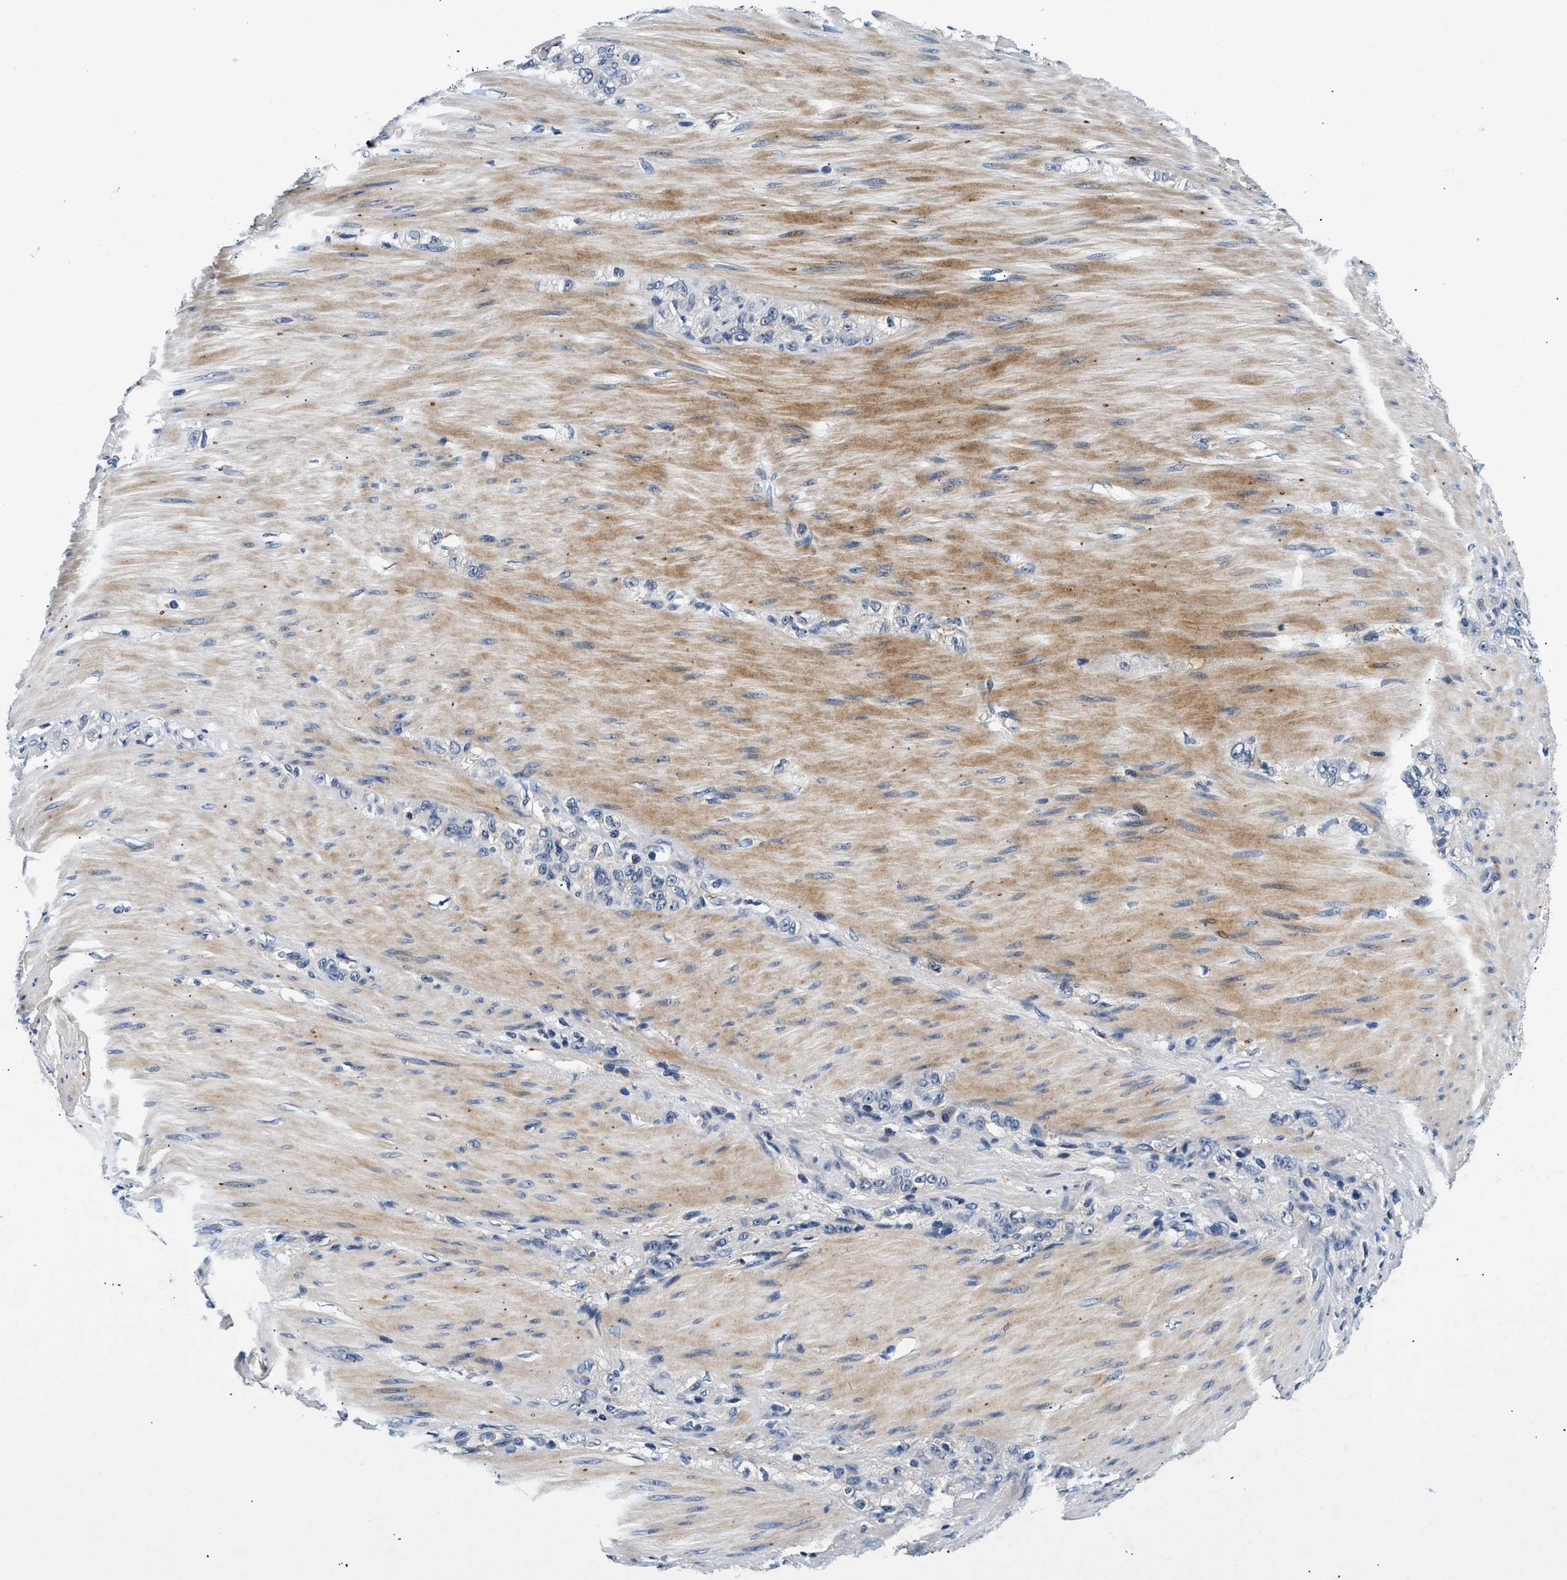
{"staining": {"intensity": "negative", "quantity": "none", "location": "none"}, "tissue": "stomach cancer", "cell_type": "Tumor cells", "image_type": "cancer", "snomed": [{"axis": "morphology", "description": "Normal tissue, NOS"}, {"axis": "morphology", "description": "Adenocarcinoma, NOS"}, {"axis": "topography", "description": "Stomach"}], "caption": "Protein analysis of adenocarcinoma (stomach) reveals no significant expression in tumor cells. Brightfield microscopy of IHC stained with DAB (3,3'-diaminobenzidine) (brown) and hematoxylin (blue), captured at high magnification.", "gene": "PDP1", "patient": {"sex": "male", "age": 82}}